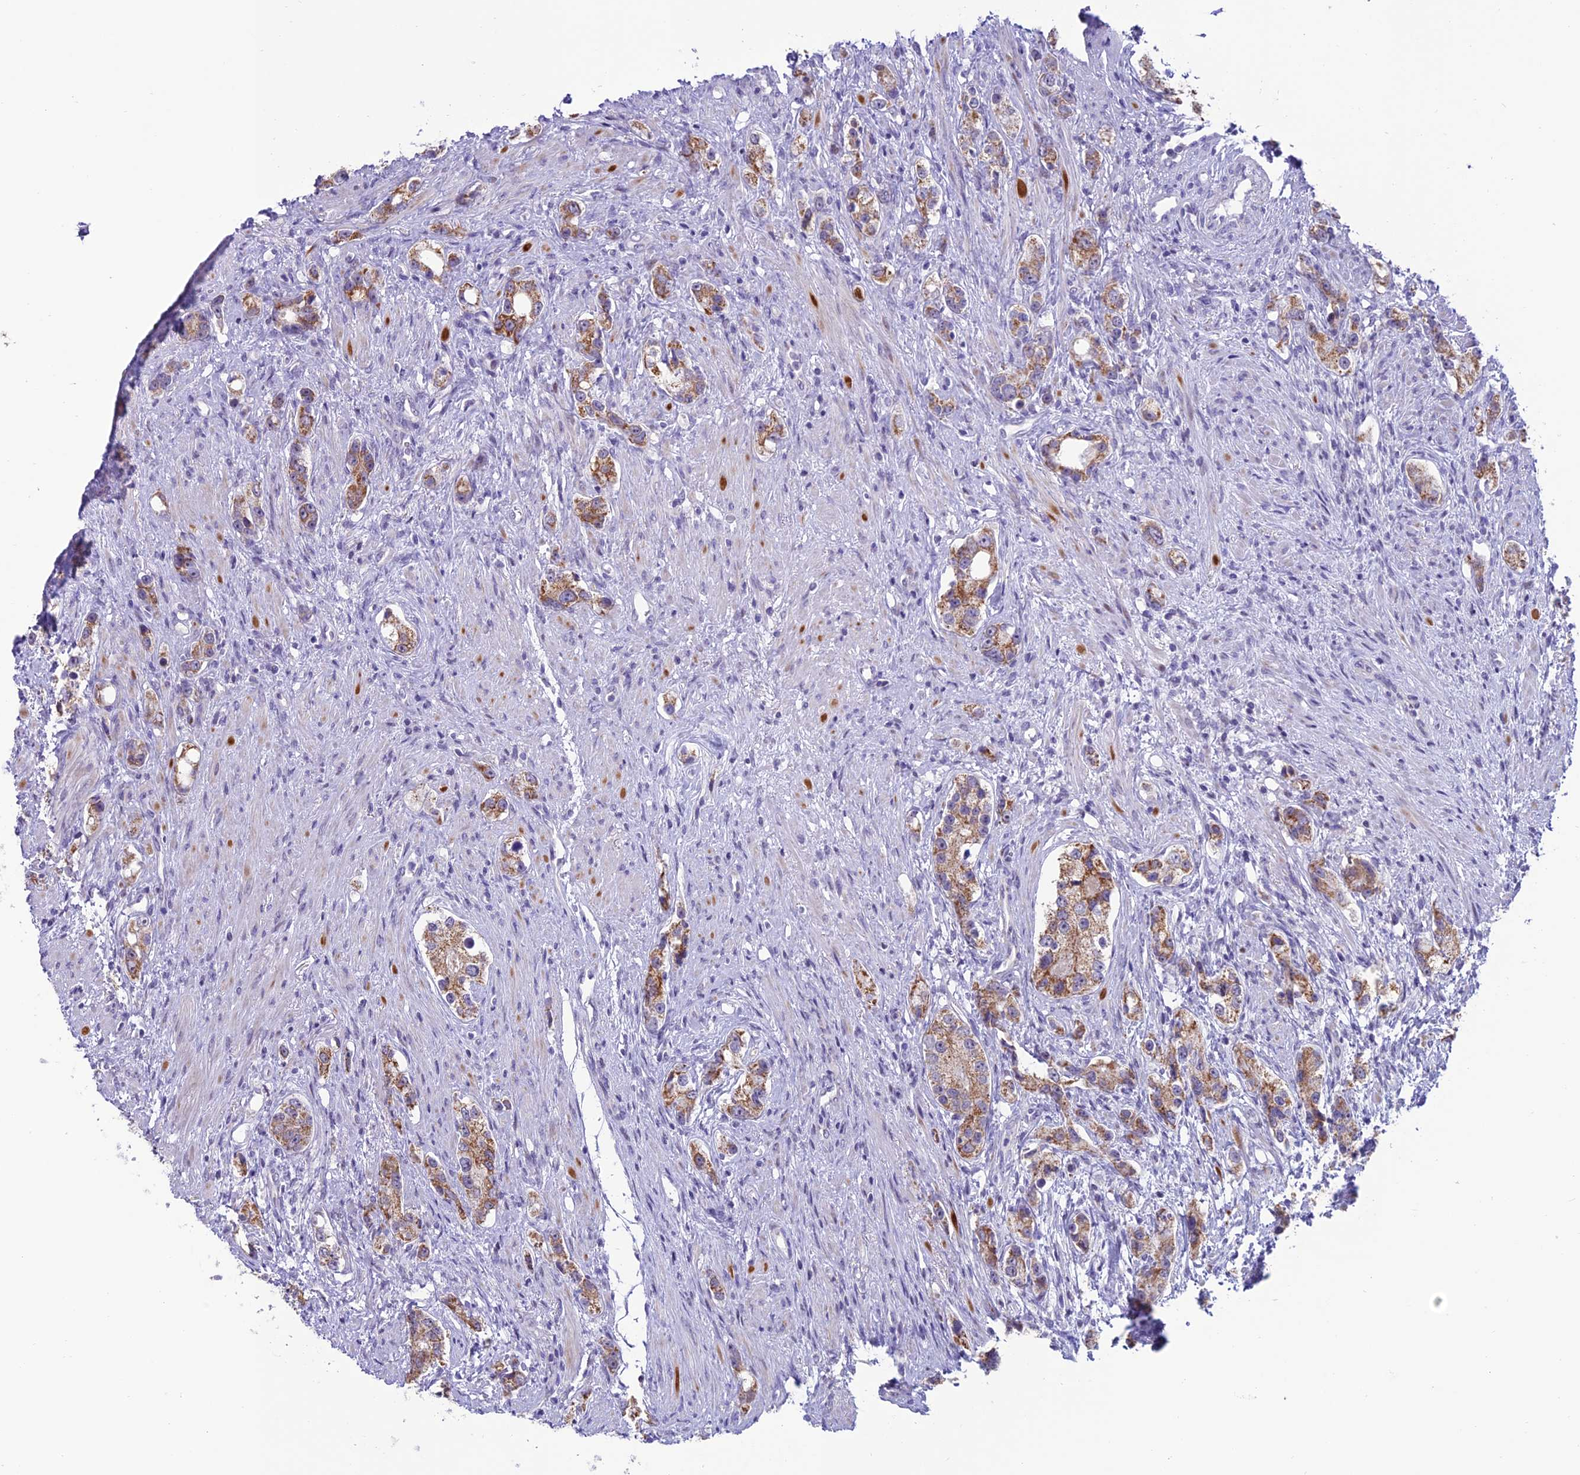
{"staining": {"intensity": "moderate", "quantity": ">75%", "location": "cytoplasmic/membranous"}, "tissue": "prostate cancer", "cell_type": "Tumor cells", "image_type": "cancer", "snomed": [{"axis": "morphology", "description": "Adenocarcinoma, High grade"}, {"axis": "topography", "description": "Prostate"}], "caption": "Human high-grade adenocarcinoma (prostate) stained with a brown dye displays moderate cytoplasmic/membranous positive expression in about >75% of tumor cells.", "gene": "SLC10A1", "patient": {"sex": "male", "age": 63}}